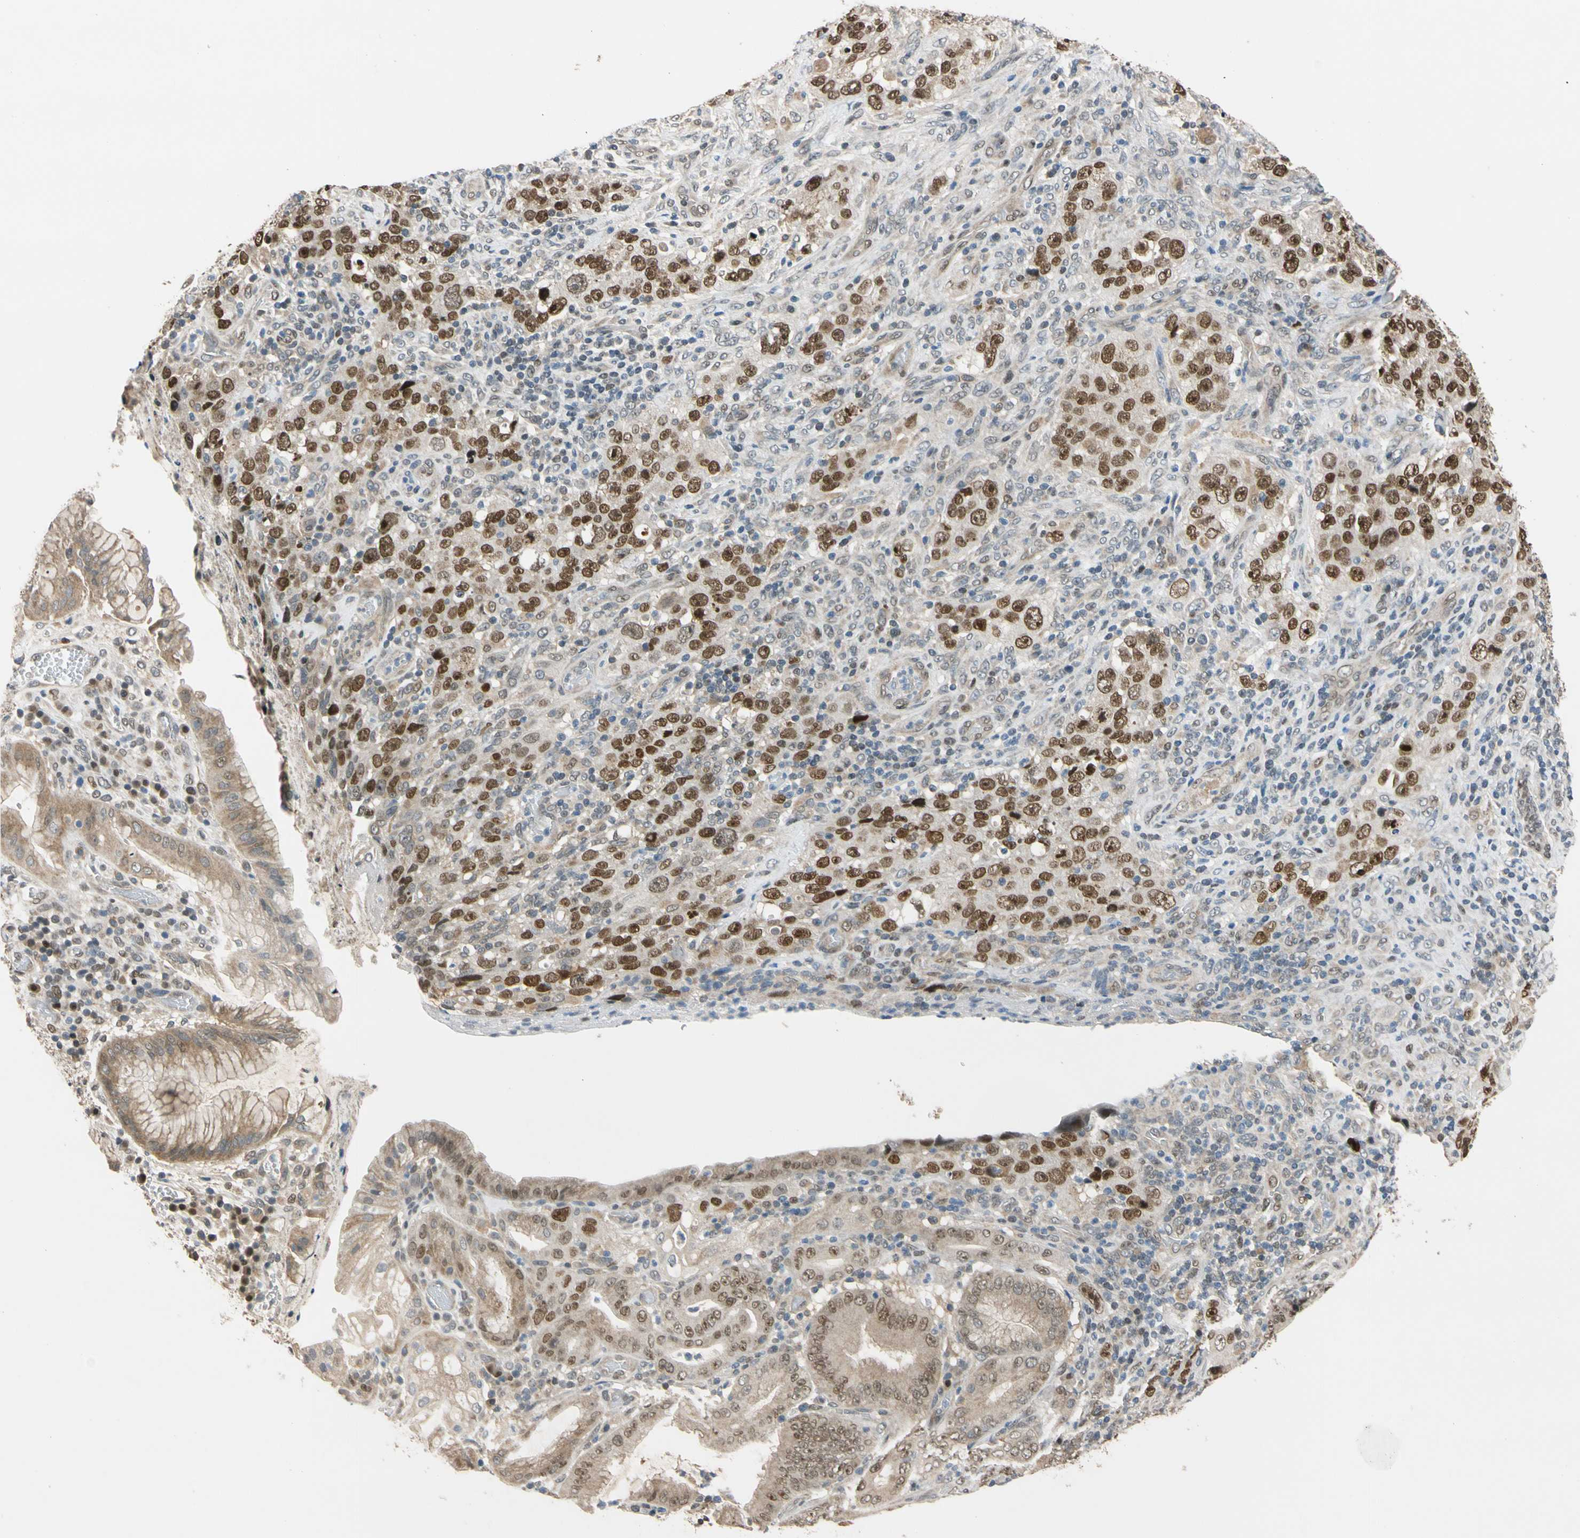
{"staining": {"intensity": "strong", "quantity": ">75%", "location": "cytoplasmic/membranous,nuclear"}, "tissue": "stomach cancer", "cell_type": "Tumor cells", "image_type": "cancer", "snomed": [{"axis": "morphology", "description": "Normal tissue, NOS"}, {"axis": "morphology", "description": "Adenocarcinoma, NOS"}, {"axis": "topography", "description": "Stomach"}], "caption": "Strong cytoplasmic/membranous and nuclear expression for a protein is present in about >75% of tumor cells of adenocarcinoma (stomach) using immunohistochemistry.", "gene": "RIOX2", "patient": {"sex": "male", "age": 48}}